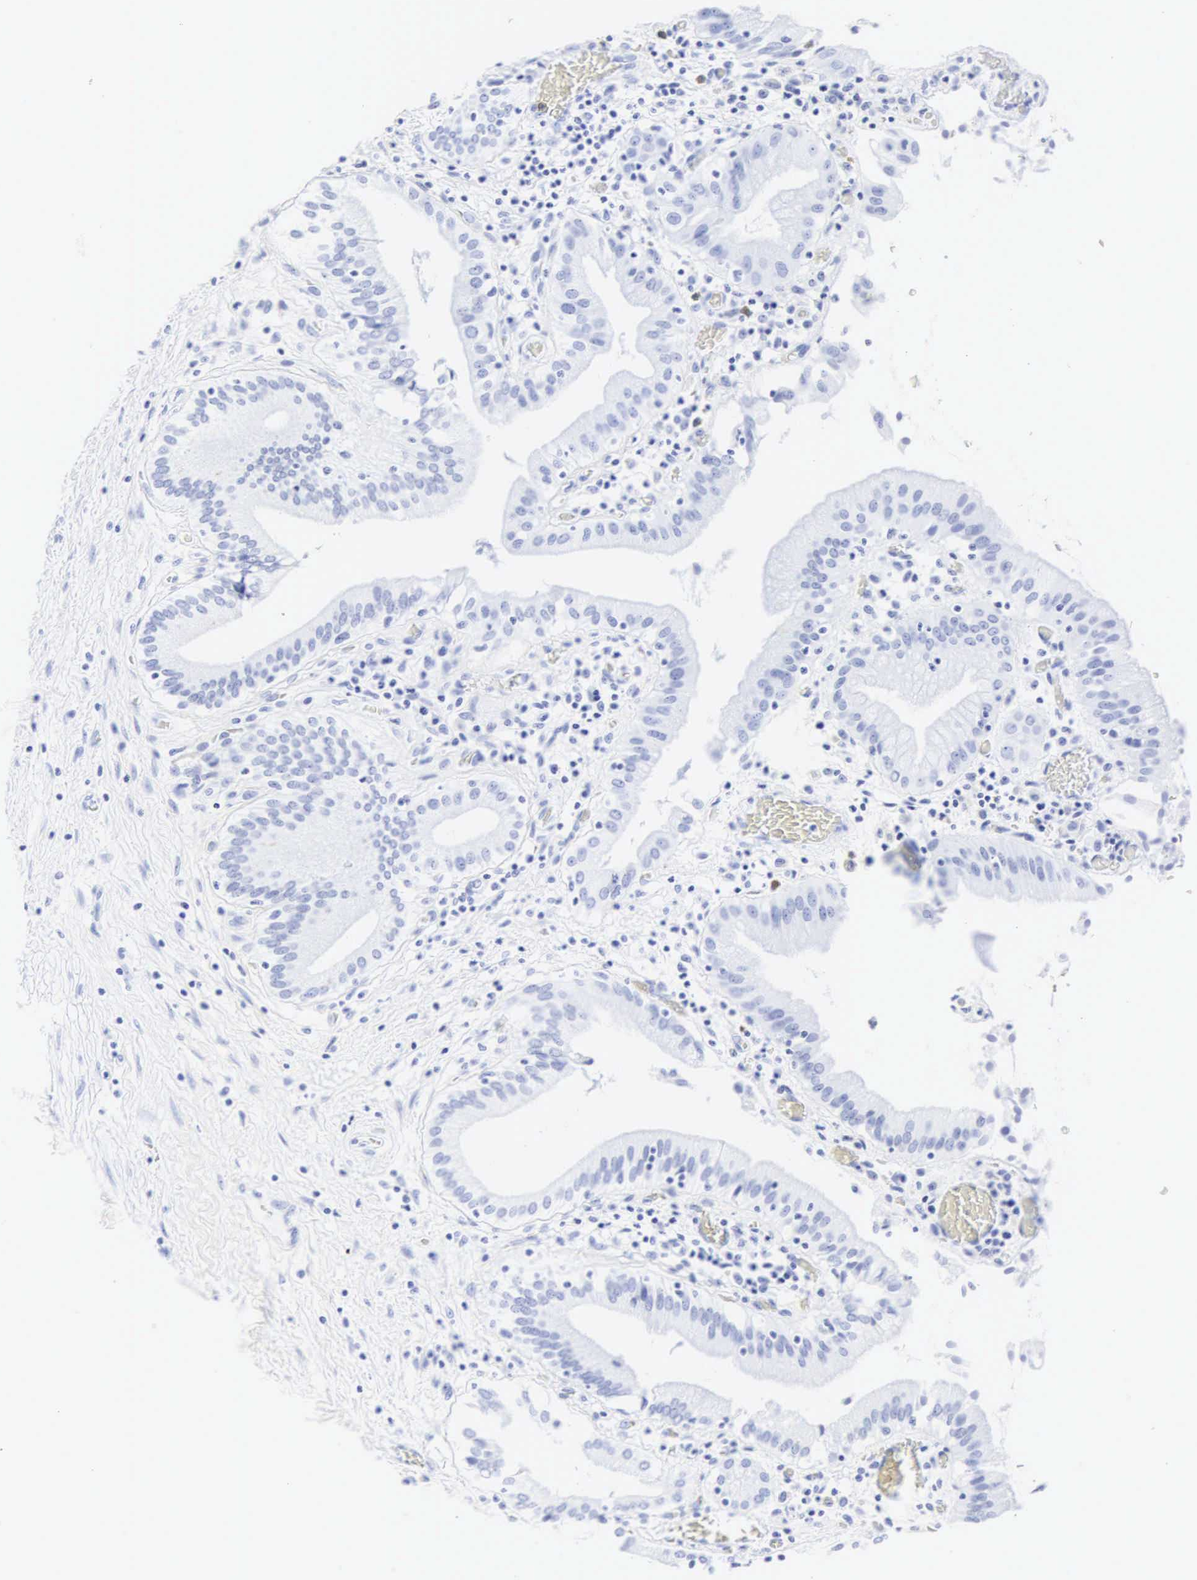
{"staining": {"intensity": "negative", "quantity": "none", "location": "none"}, "tissue": "gallbladder", "cell_type": "Glandular cells", "image_type": "normal", "snomed": [{"axis": "morphology", "description": "Normal tissue, NOS"}, {"axis": "topography", "description": "Gallbladder"}], "caption": "This is a histopathology image of IHC staining of benign gallbladder, which shows no positivity in glandular cells. (DAB immunohistochemistry (IHC), high magnification).", "gene": "CGB3", "patient": {"sex": "male", "age": 73}}